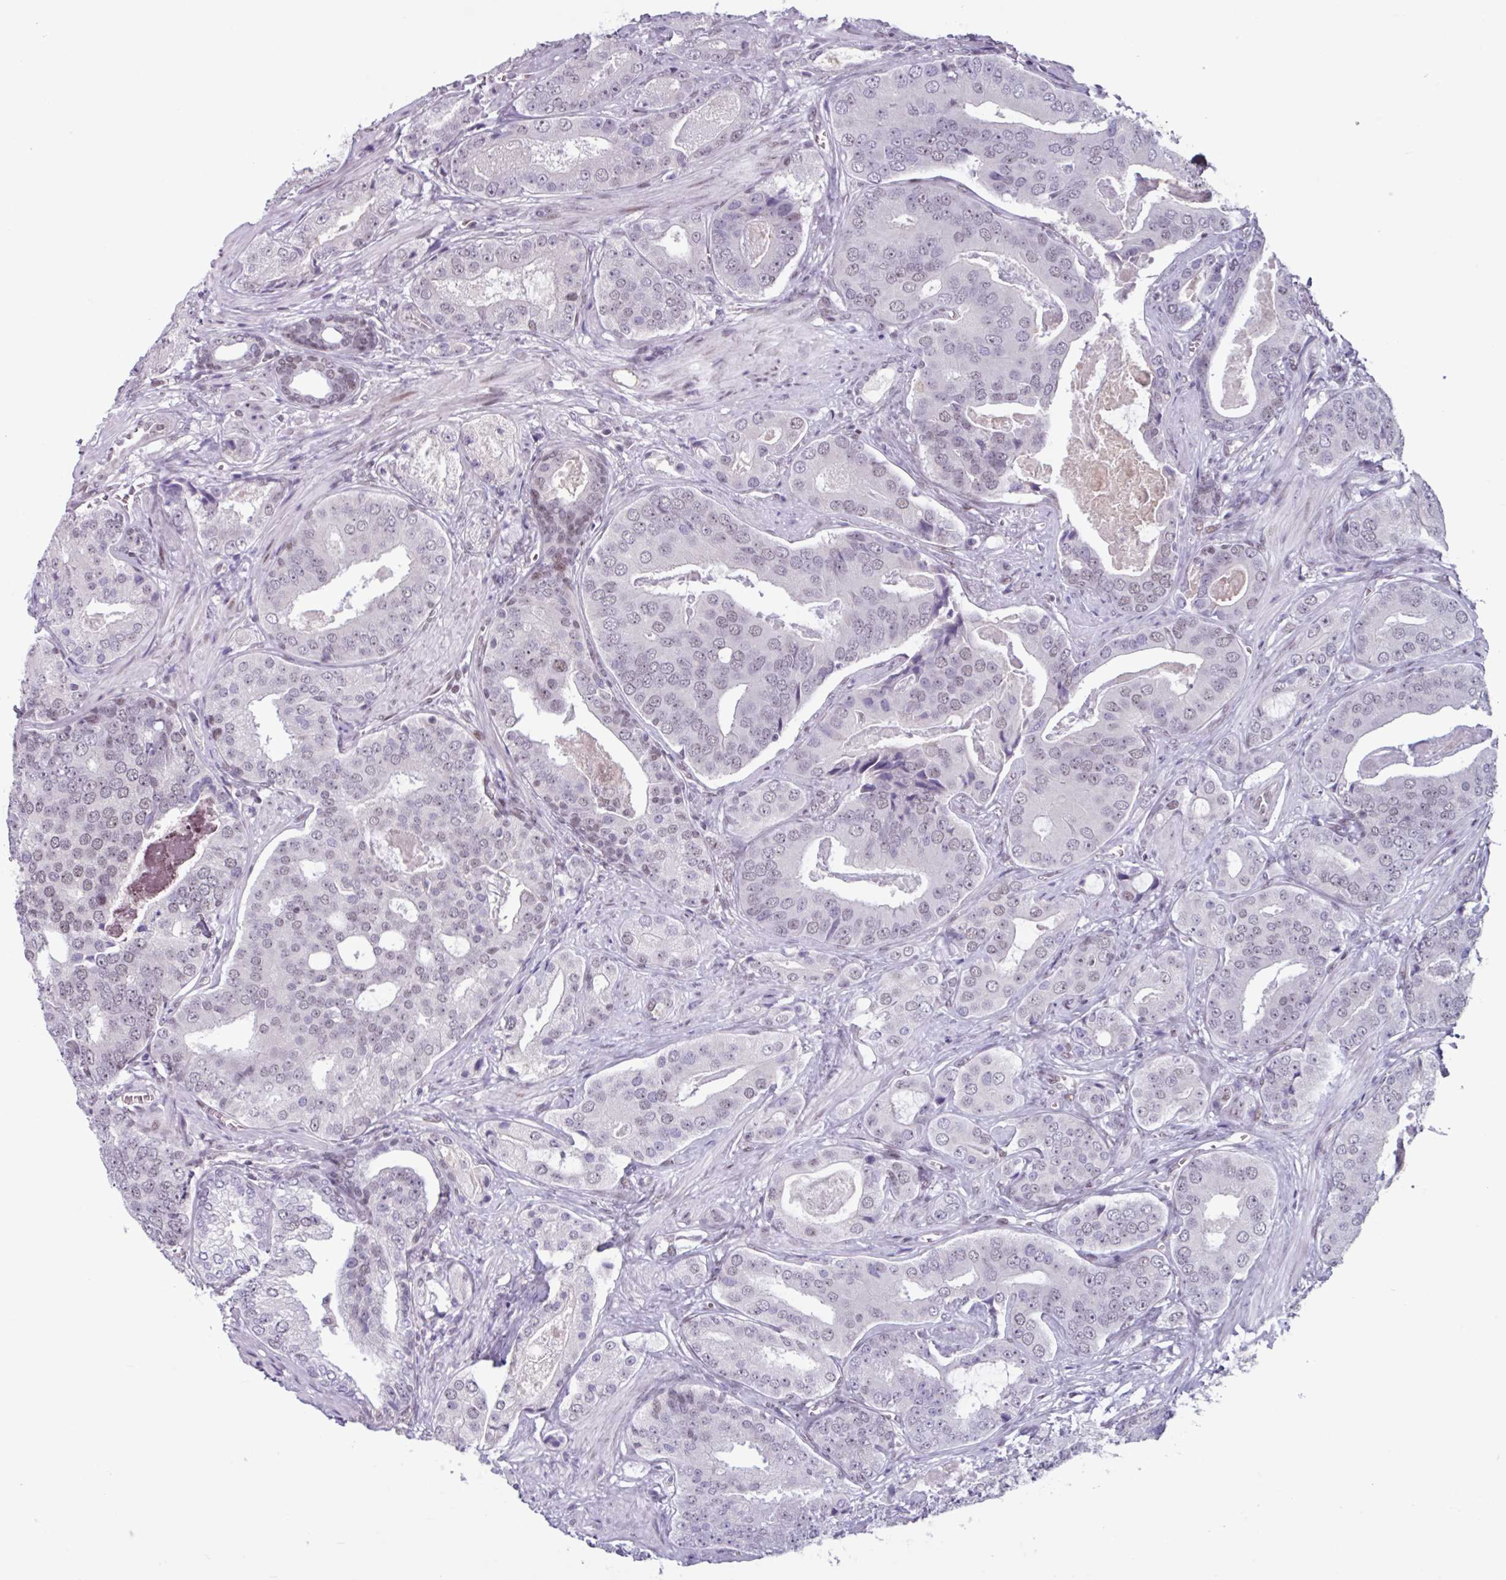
{"staining": {"intensity": "negative", "quantity": "none", "location": "none"}, "tissue": "prostate cancer", "cell_type": "Tumor cells", "image_type": "cancer", "snomed": [{"axis": "morphology", "description": "Adenocarcinoma, High grade"}, {"axis": "topography", "description": "Prostate"}], "caption": "Immunohistochemistry (IHC) micrograph of neoplastic tissue: human high-grade adenocarcinoma (prostate) stained with DAB shows no significant protein expression in tumor cells.", "gene": "ZNF575", "patient": {"sex": "male", "age": 71}}